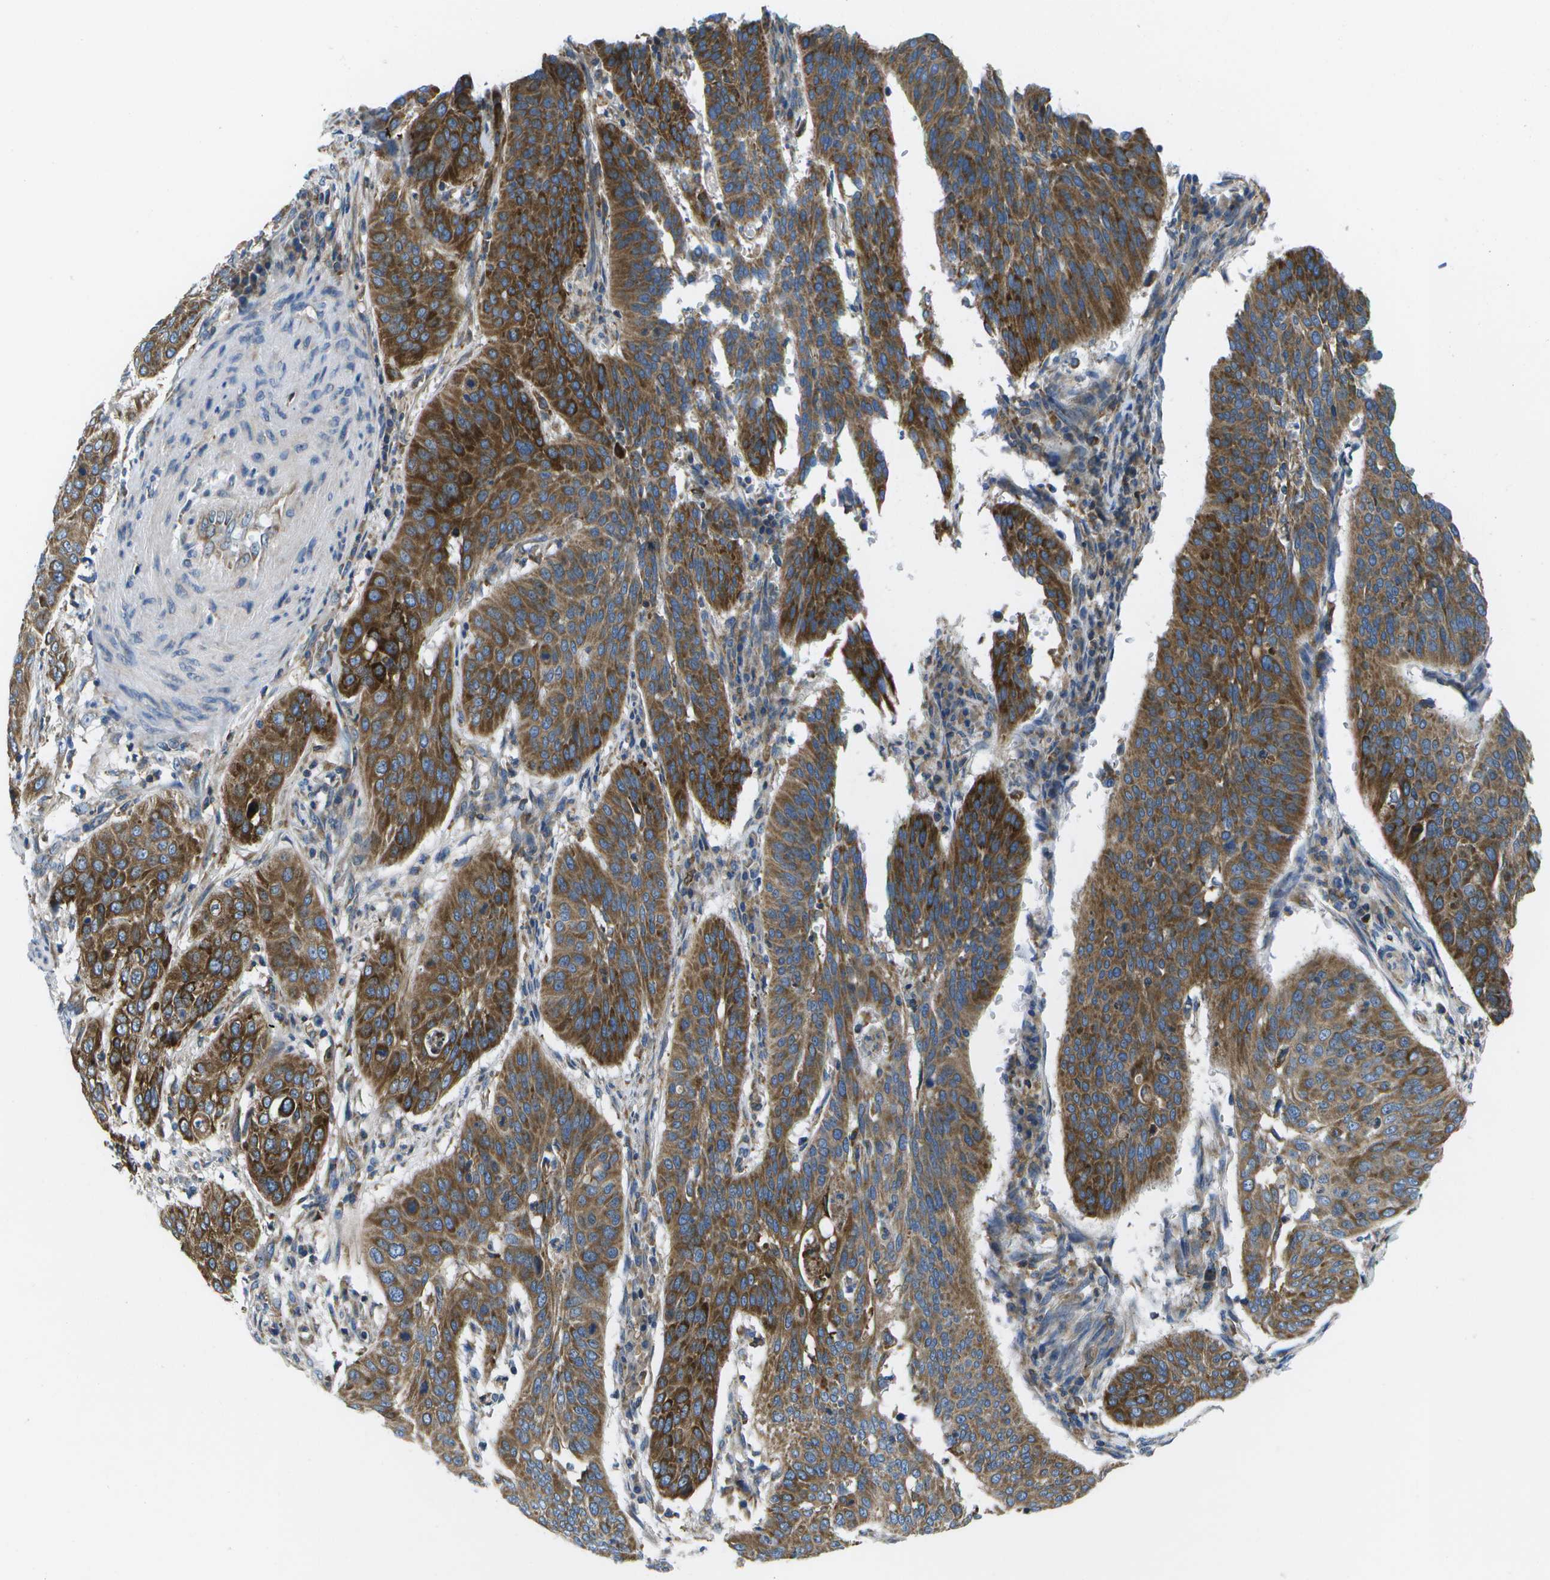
{"staining": {"intensity": "strong", "quantity": ">75%", "location": "cytoplasmic/membranous"}, "tissue": "cervical cancer", "cell_type": "Tumor cells", "image_type": "cancer", "snomed": [{"axis": "morphology", "description": "Normal tissue, NOS"}, {"axis": "morphology", "description": "Squamous cell carcinoma, NOS"}, {"axis": "topography", "description": "Cervix"}], "caption": "Immunohistochemical staining of squamous cell carcinoma (cervical) shows high levels of strong cytoplasmic/membranous staining in about >75% of tumor cells. (IHC, brightfield microscopy, high magnification).", "gene": "GDF5", "patient": {"sex": "female", "age": 39}}